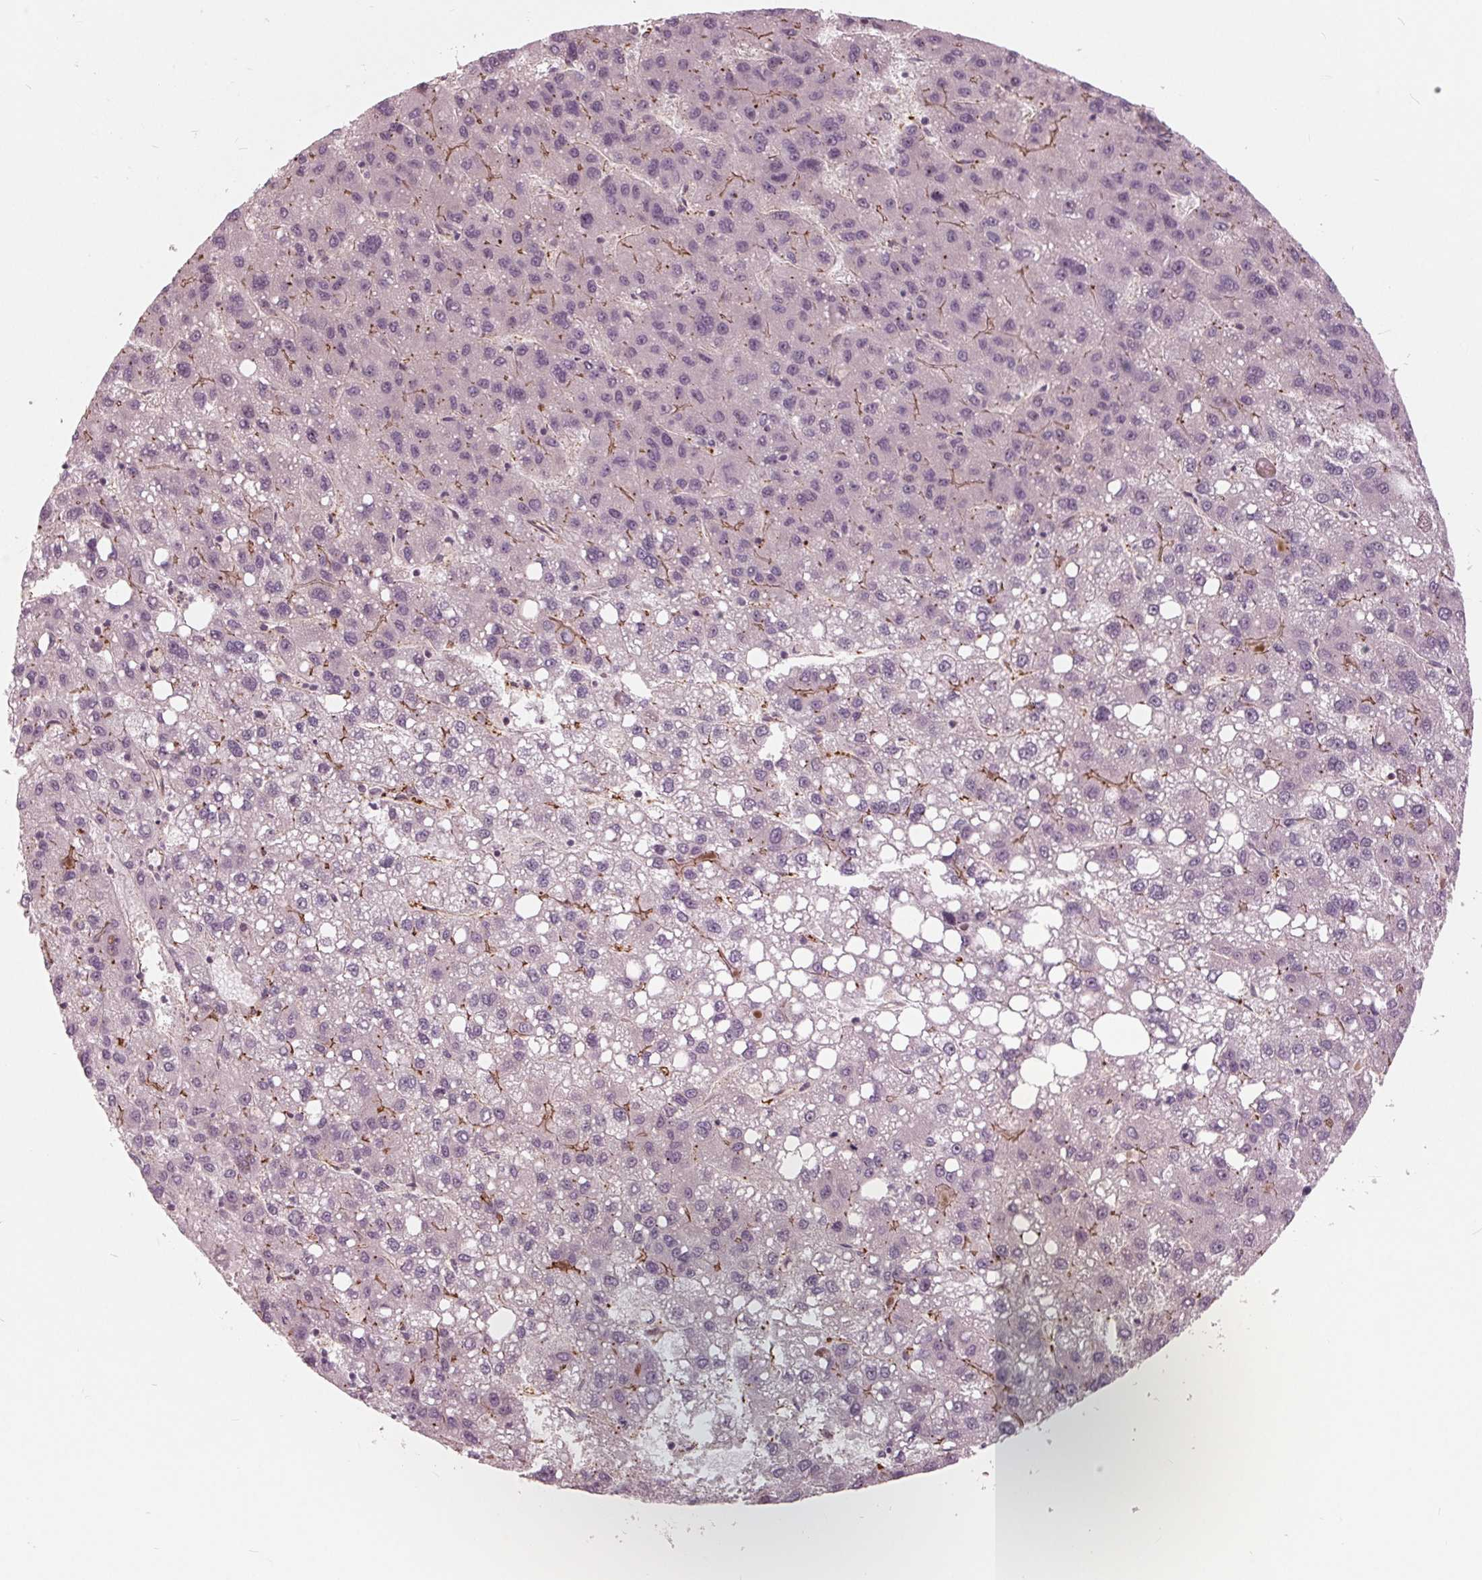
{"staining": {"intensity": "negative", "quantity": "none", "location": "none"}, "tissue": "liver cancer", "cell_type": "Tumor cells", "image_type": "cancer", "snomed": [{"axis": "morphology", "description": "Carcinoma, Hepatocellular, NOS"}, {"axis": "topography", "description": "Liver"}], "caption": "There is no significant expression in tumor cells of liver hepatocellular carcinoma.", "gene": "TXNIP", "patient": {"sex": "female", "age": 82}}